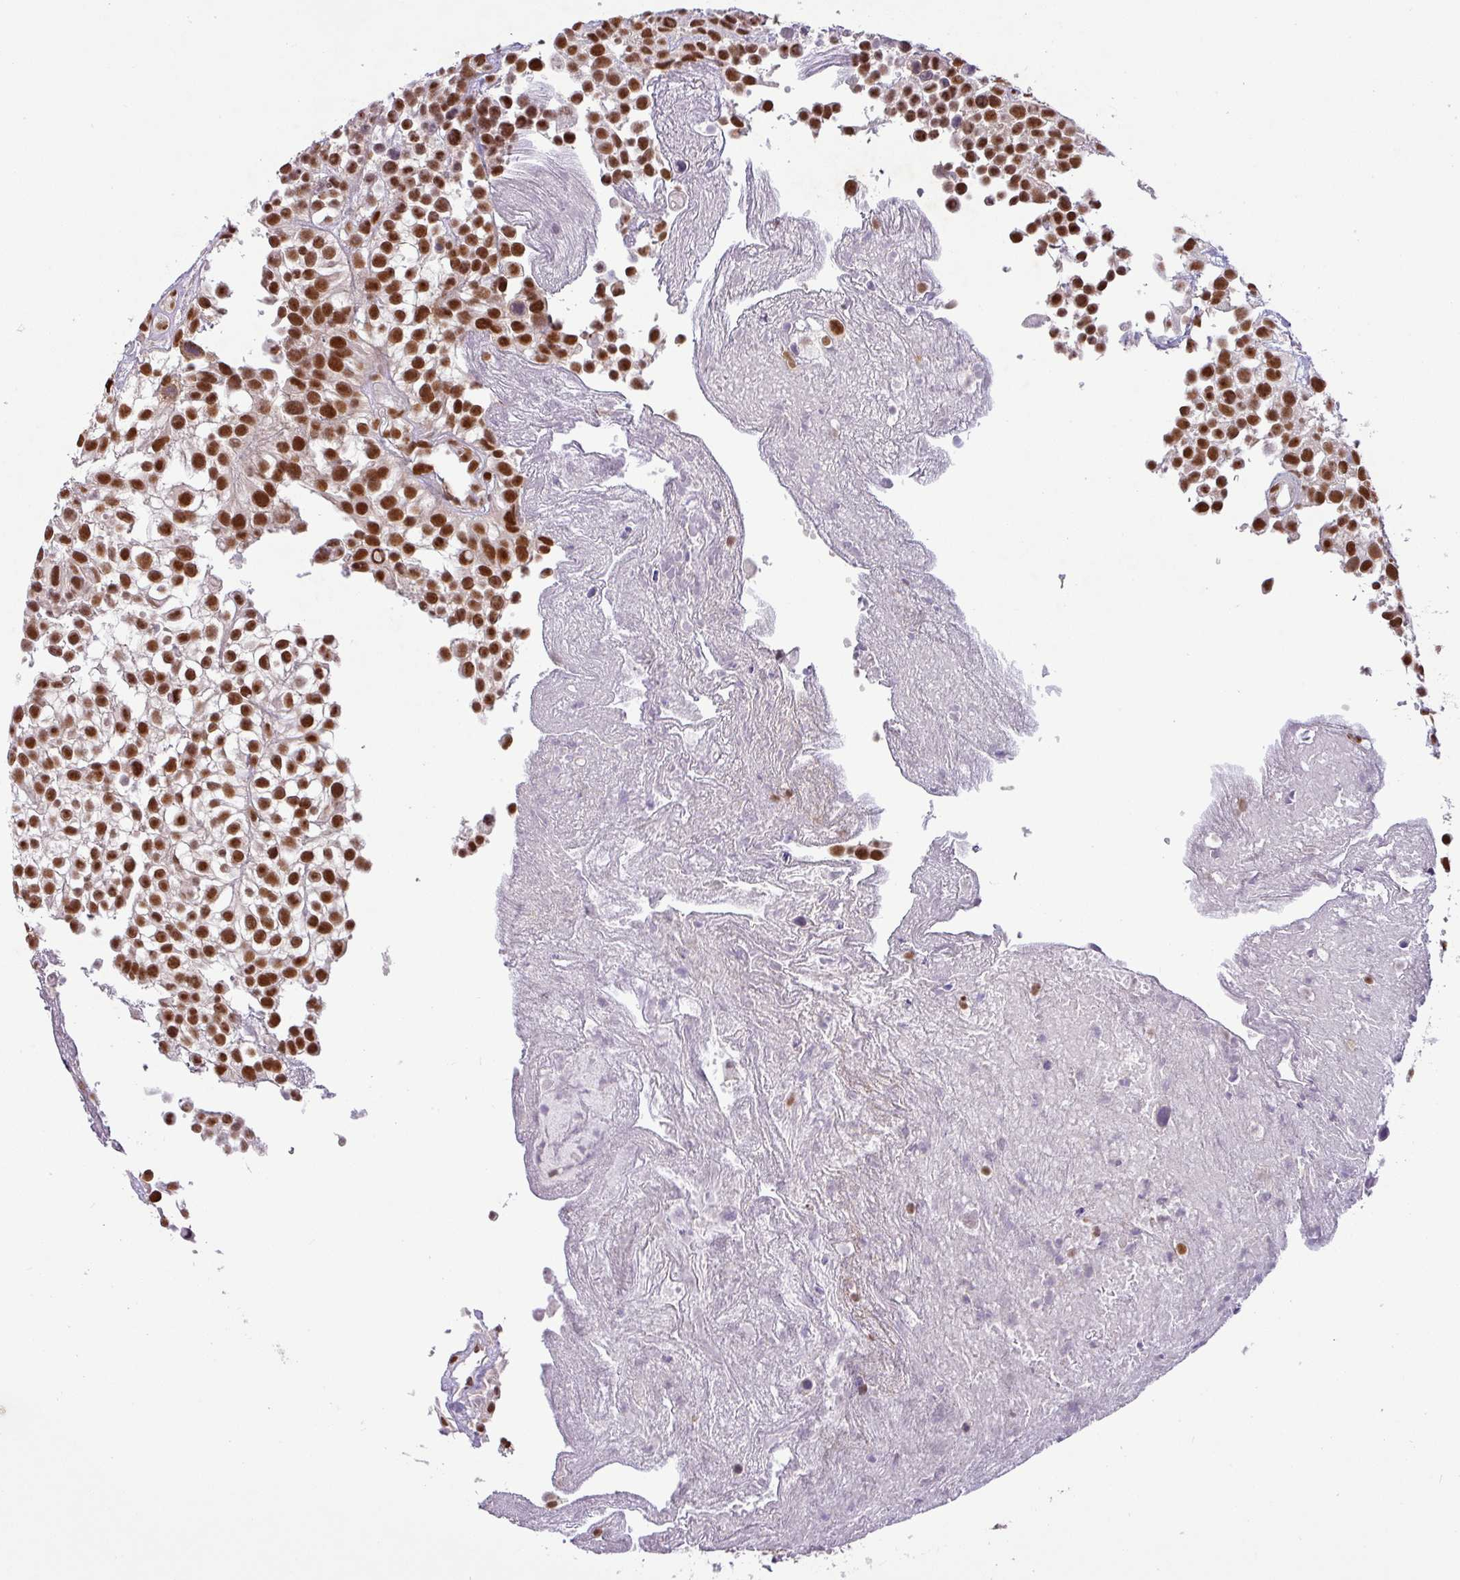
{"staining": {"intensity": "strong", "quantity": ">75%", "location": "nuclear"}, "tissue": "urothelial cancer", "cell_type": "Tumor cells", "image_type": "cancer", "snomed": [{"axis": "morphology", "description": "Urothelial carcinoma, High grade"}, {"axis": "topography", "description": "Urinary bladder"}], "caption": "DAB immunohistochemical staining of human urothelial carcinoma (high-grade) reveals strong nuclear protein expression in approximately >75% of tumor cells.", "gene": "SRSF2", "patient": {"sex": "male", "age": 56}}